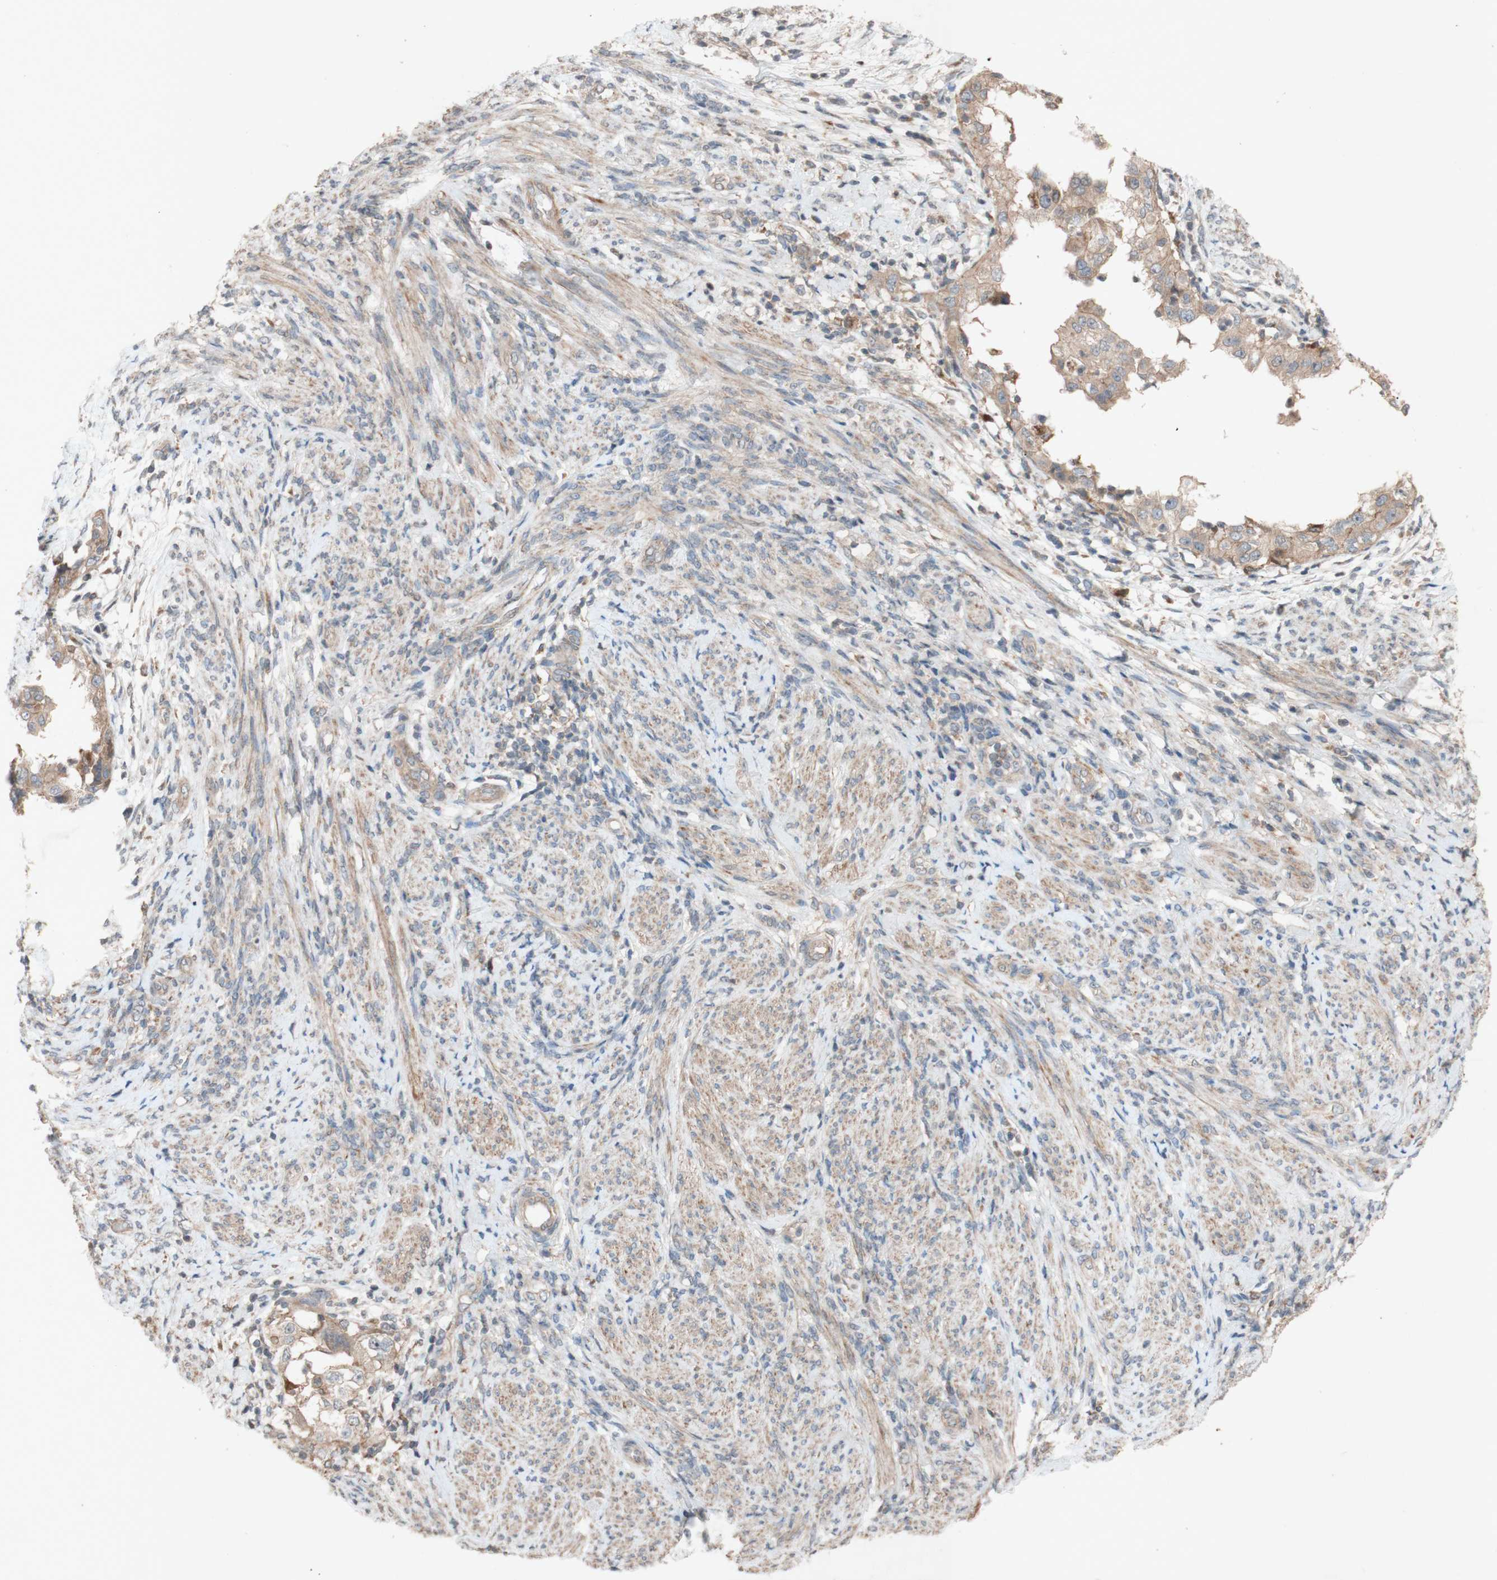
{"staining": {"intensity": "weak", "quantity": ">75%", "location": "cytoplasmic/membranous"}, "tissue": "endometrial cancer", "cell_type": "Tumor cells", "image_type": "cancer", "snomed": [{"axis": "morphology", "description": "Adenocarcinoma, NOS"}, {"axis": "topography", "description": "Endometrium"}], "caption": "Approximately >75% of tumor cells in adenocarcinoma (endometrial) show weak cytoplasmic/membranous protein positivity as visualized by brown immunohistochemical staining.", "gene": "ATP6V1F", "patient": {"sex": "female", "age": 85}}